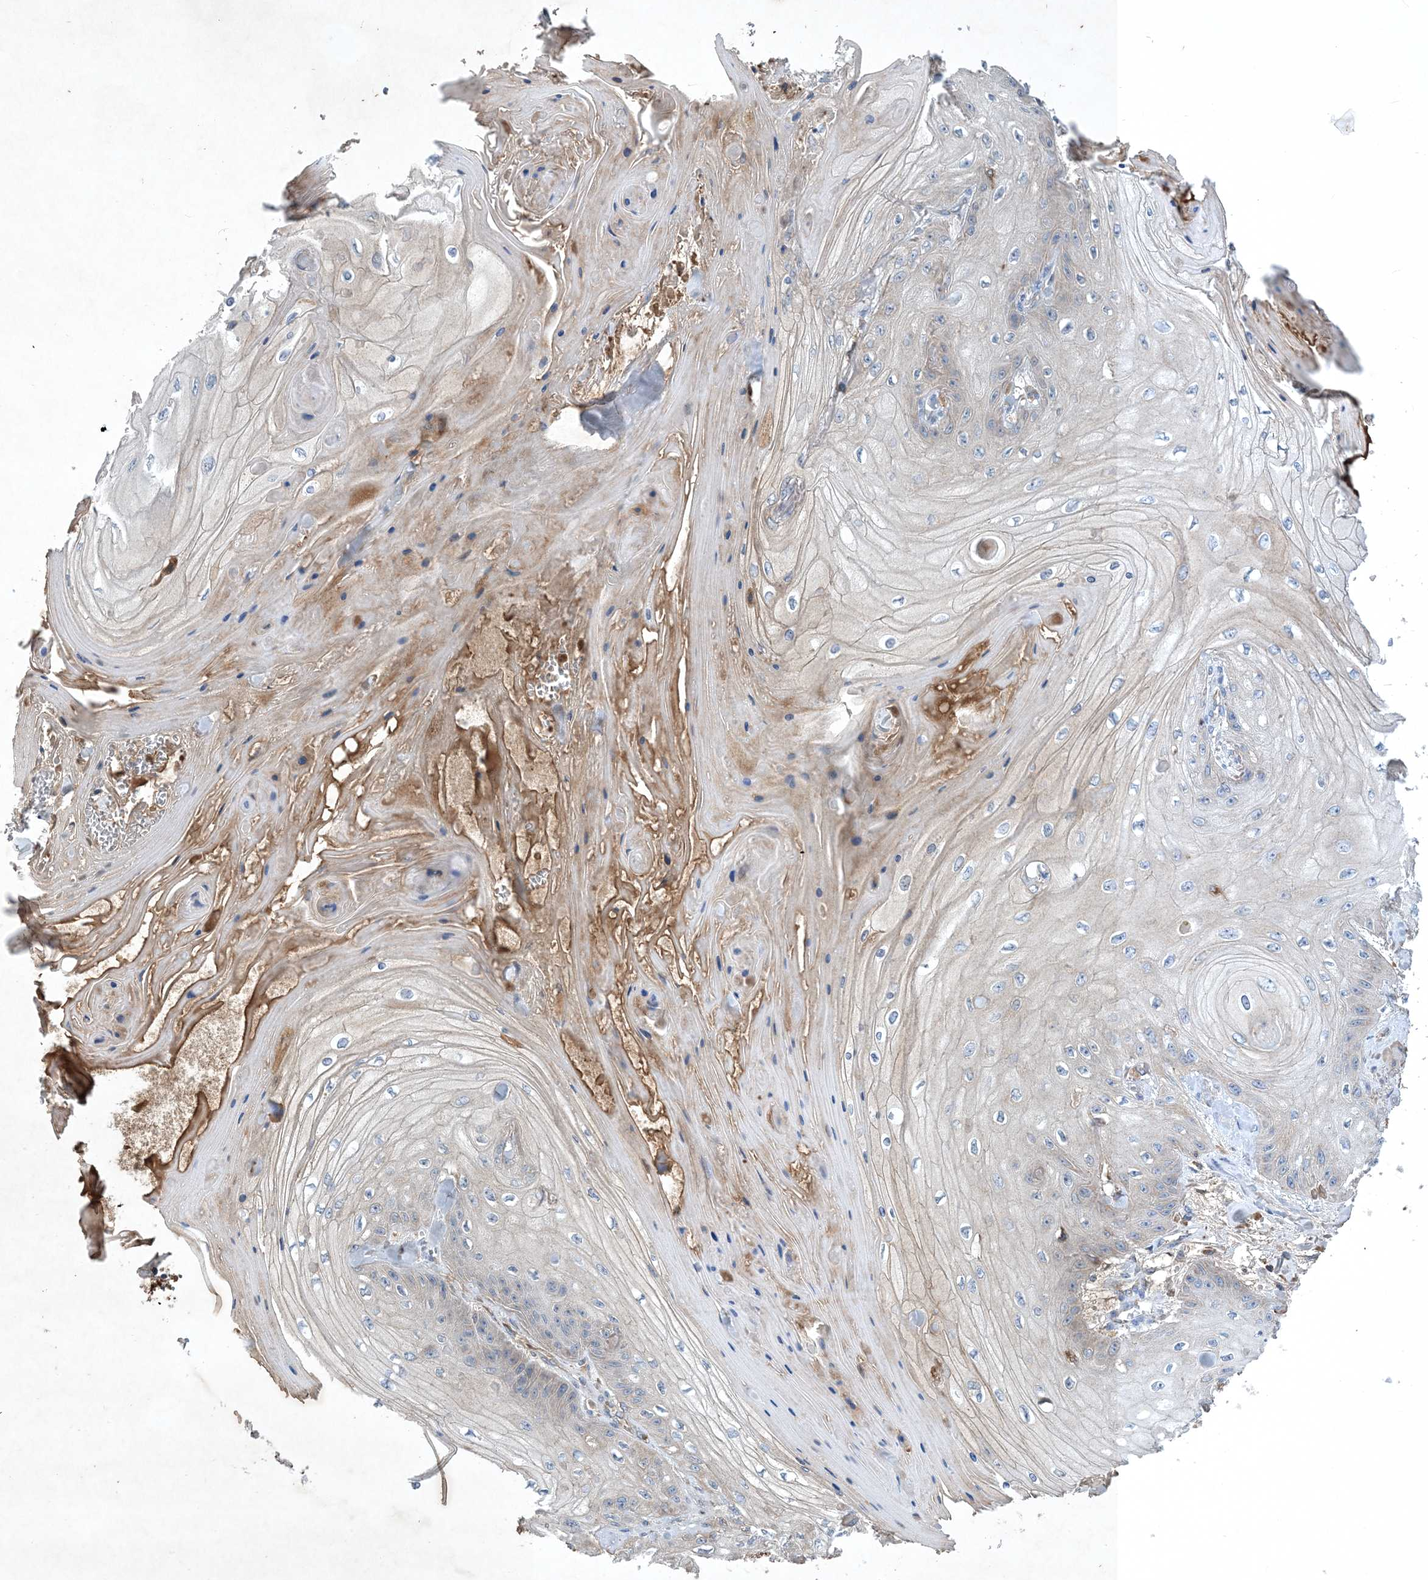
{"staining": {"intensity": "negative", "quantity": "none", "location": "none"}, "tissue": "skin cancer", "cell_type": "Tumor cells", "image_type": "cancer", "snomed": [{"axis": "morphology", "description": "Squamous cell carcinoma, NOS"}, {"axis": "topography", "description": "Skin"}], "caption": "Tumor cells show no significant protein expression in skin cancer (squamous cell carcinoma).", "gene": "STK19", "patient": {"sex": "male", "age": 74}}